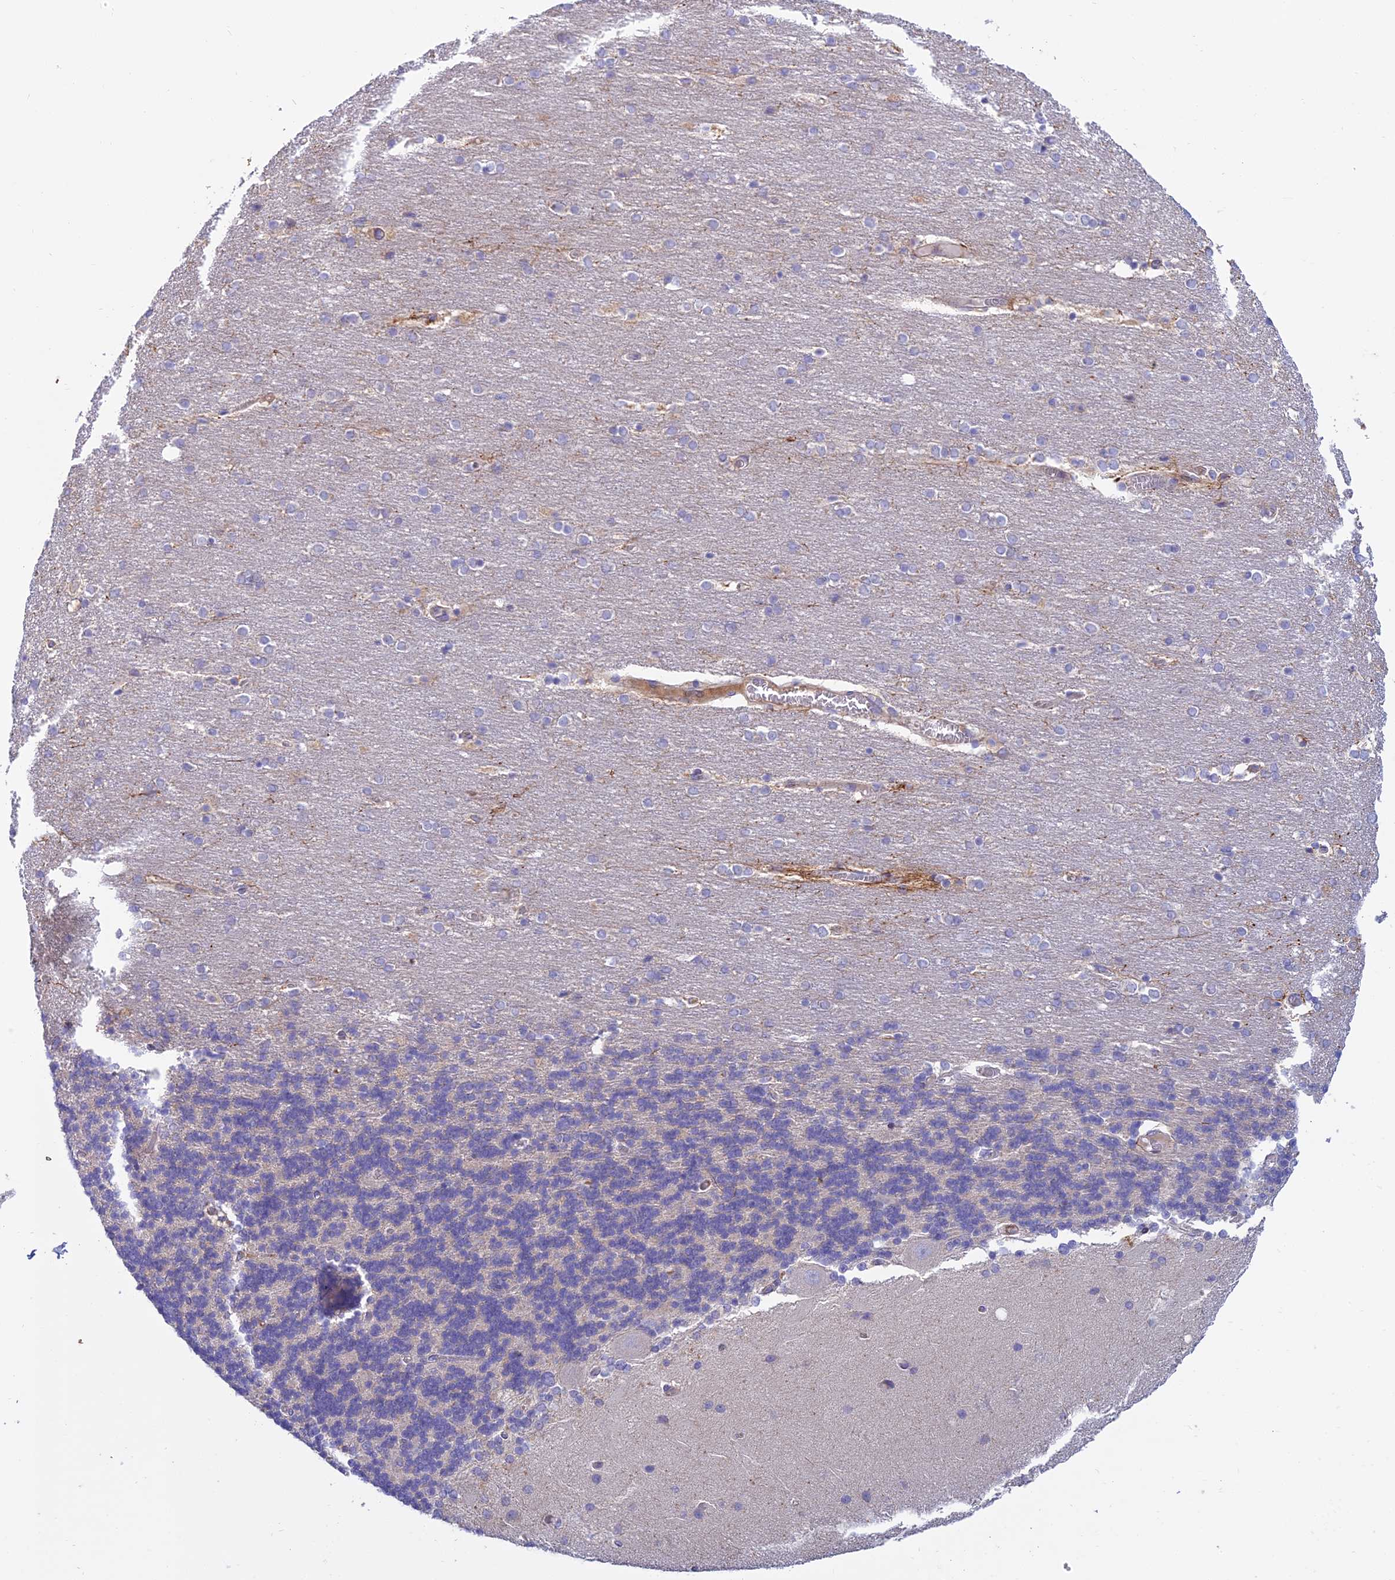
{"staining": {"intensity": "negative", "quantity": "none", "location": "none"}, "tissue": "cerebellum", "cell_type": "Cells in granular layer", "image_type": "normal", "snomed": [{"axis": "morphology", "description": "Normal tissue, NOS"}, {"axis": "topography", "description": "Cerebellum"}], "caption": "This is an IHC micrograph of normal cerebellum. There is no staining in cells in granular layer.", "gene": "DUS2", "patient": {"sex": "female", "age": 54}}